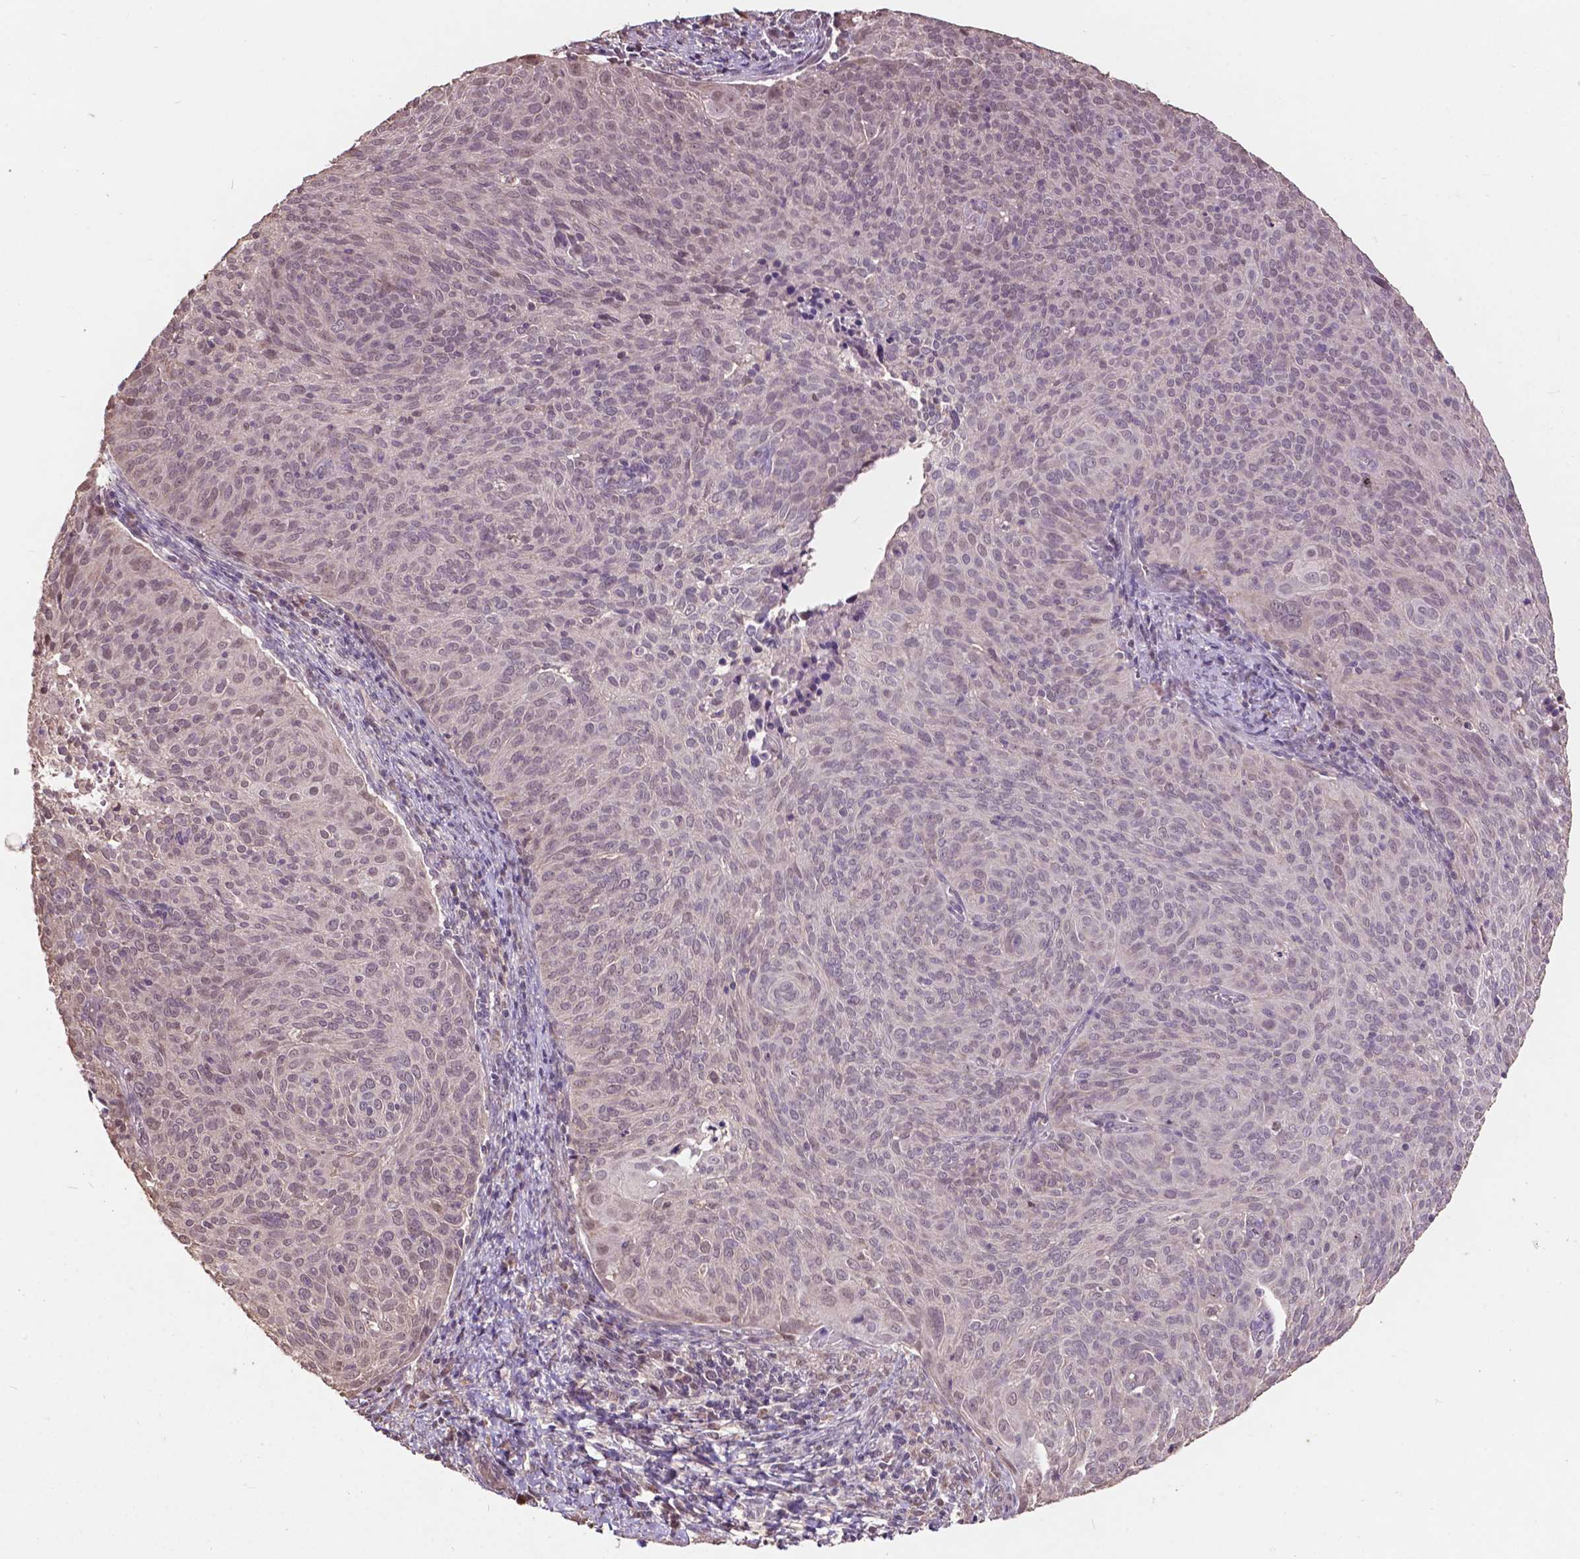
{"staining": {"intensity": "negative", "quantity": "none", "location": "none"}, "tissue": "cervical cancer", "cell_type": "Tumor cells", "image_type": "cancer", "snomed": [{"axis": "morphology", "description": "Squamous cell carcinoma, NOS"}, {"axis": "topography", "description": "Cervix"}], "caption": "This histopathology image is of cervical cancer (squamous cell carcinoma) stained with IHC to label a protein in brown with the nuclei are counter-stained blue. There is no expression in tumor cells.", "gene": "GLRA2", "patient": {"sex": "female", "age": 39}}